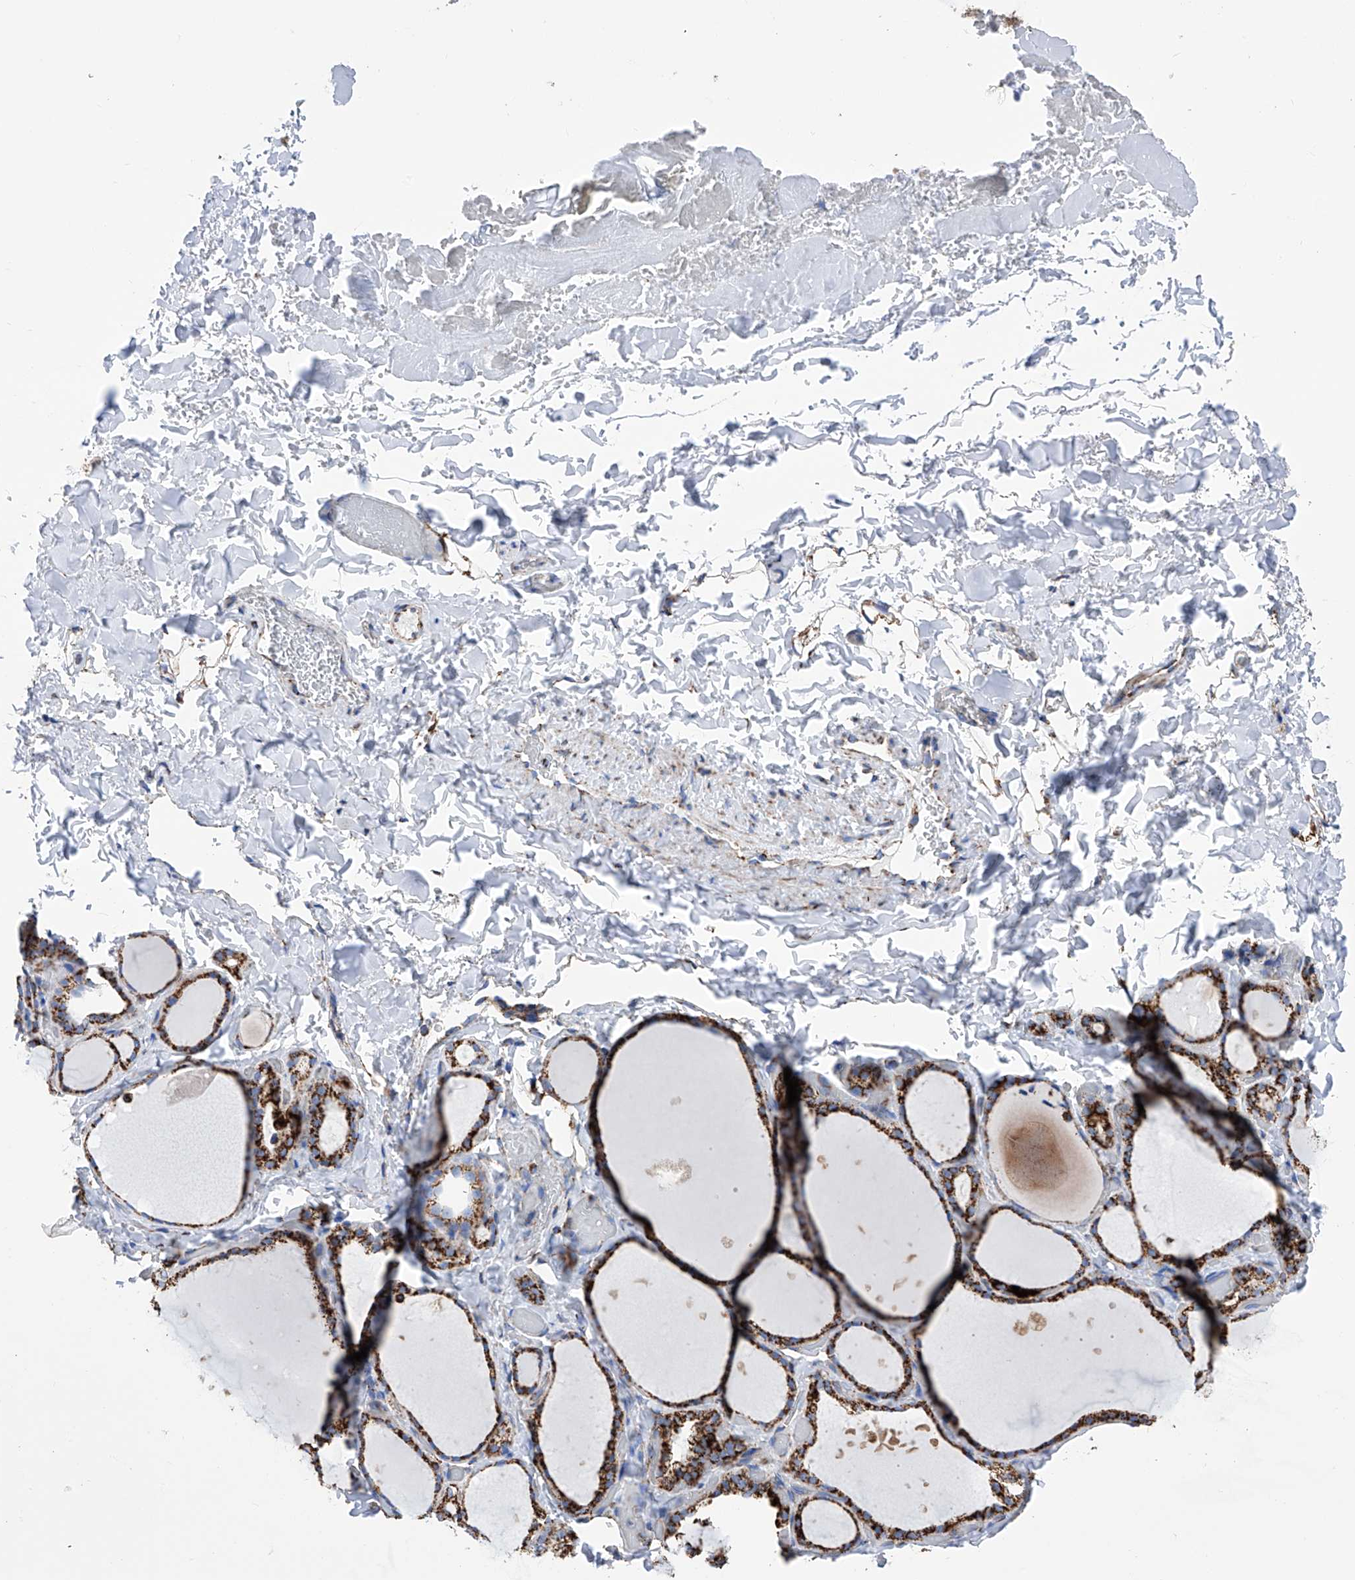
{"staining": {"intensity": "strong", "quantity": ">75%", "location": "cytoplasmic/membranous"}, "tissue": "thyroid gland", "cell_type": "Glandular cells", "image_type": "normal", "snomed": [{"axis": "morphology", "description": "Normal tissue, NOS"}, {"axis": "topography", "description": "Thyroid gland"}], "caption": "Glandular cells demonstrate high levels of strong cytoplasmic/membranous expression in approximately >75% of cells in normal thyroid gland. (DAB IHC with brightfield microscopy, high magnification).", "gene": "ATP5PF", "patient": {"sex": "female", "age": 44}}